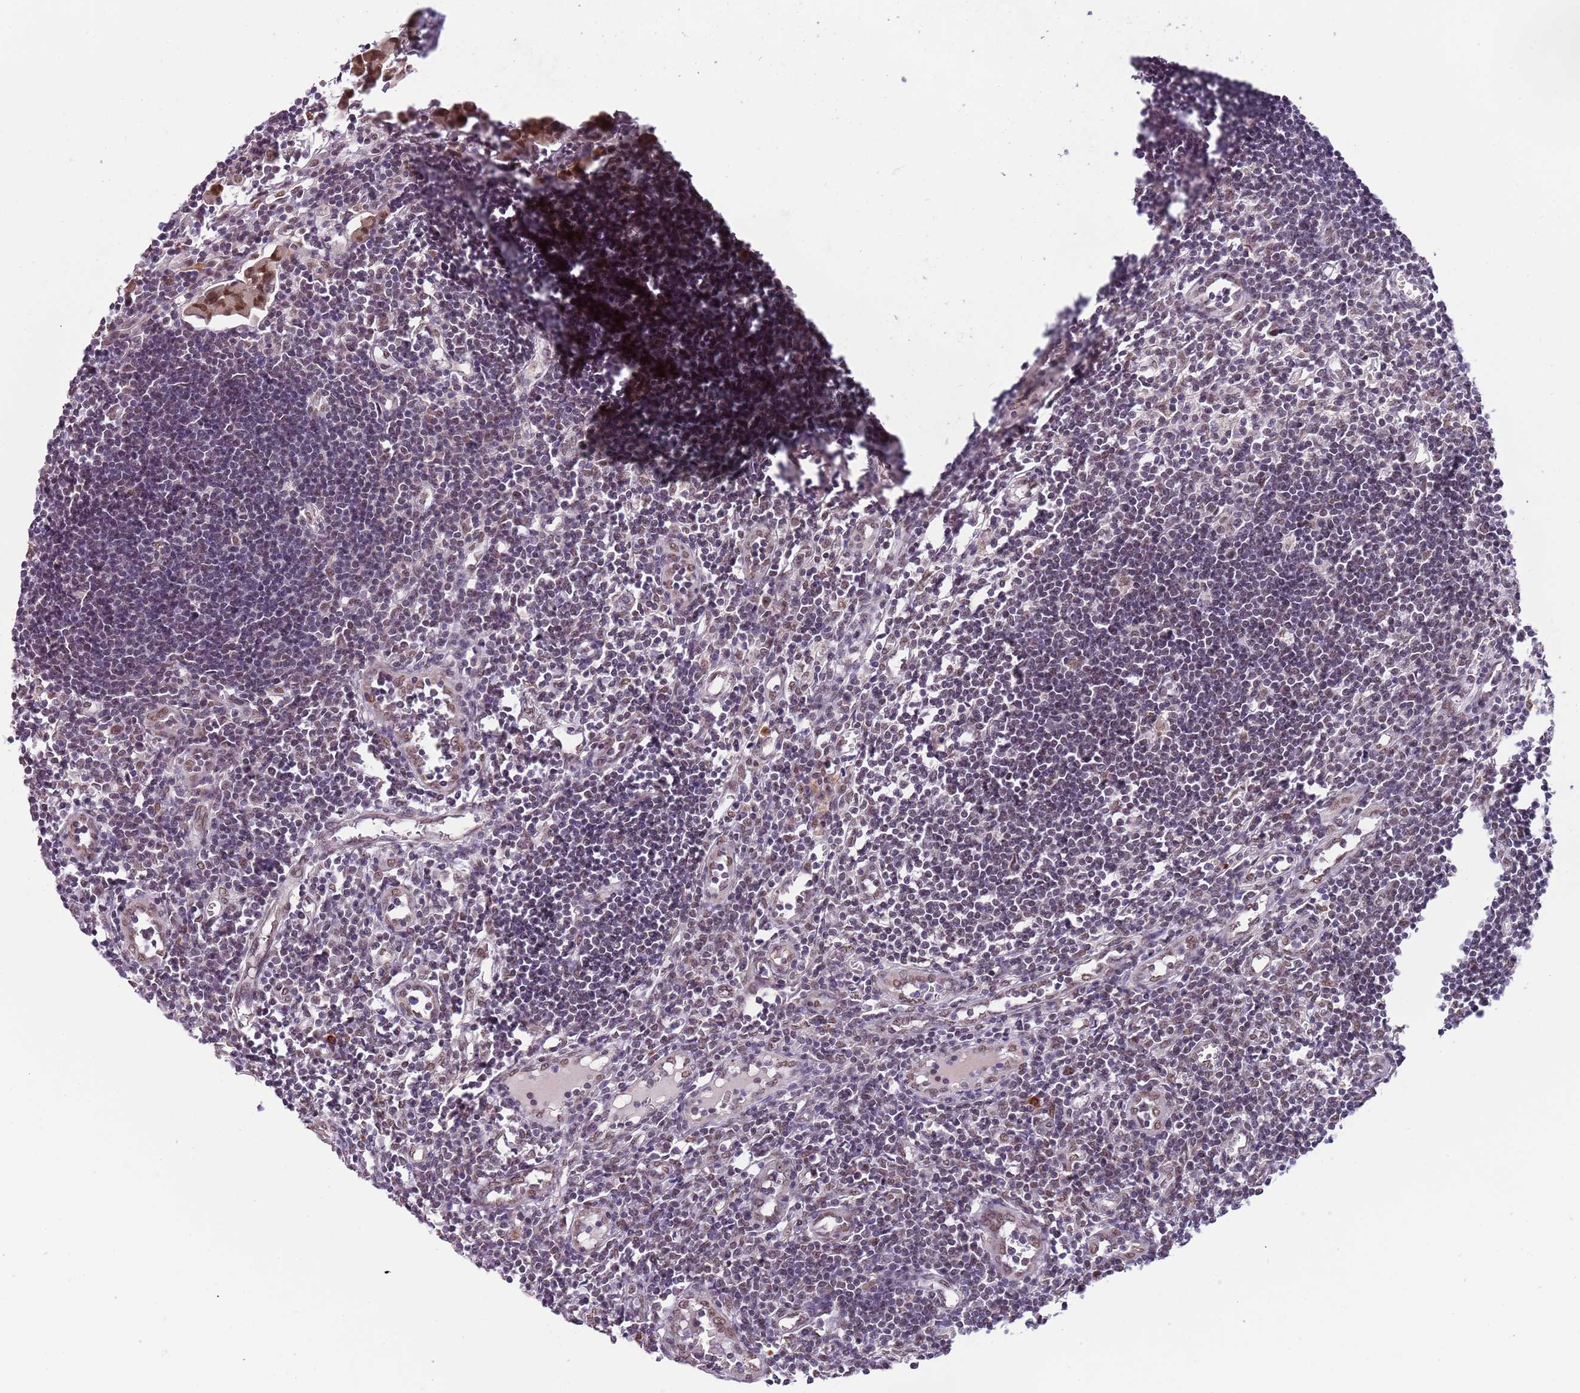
{"staining": {"intensity": "moderate", "quantity": "25%-75%", "location": "nuclear"}, "tissue": "lymph node", "cell_type": "Germinal center cells", "image_type": "normal", "snomed": [{"axis": "morphology", "description": "Normal tissue, NOS"}, {"axis": "morphology", "description": "Malignant melanoma, Metastatic site"}, {"axis": "topography", "description": "Lymph node"}], "caption": "Immunohistochemical staining of unremarkable human lymph node displays 25%-75% levels of moderate nuclear protein positivity in approximately 25%-75% of germinal center cells.", "gene": "FAM120AOS", "patient": {"sex": "male", "age": 41}}